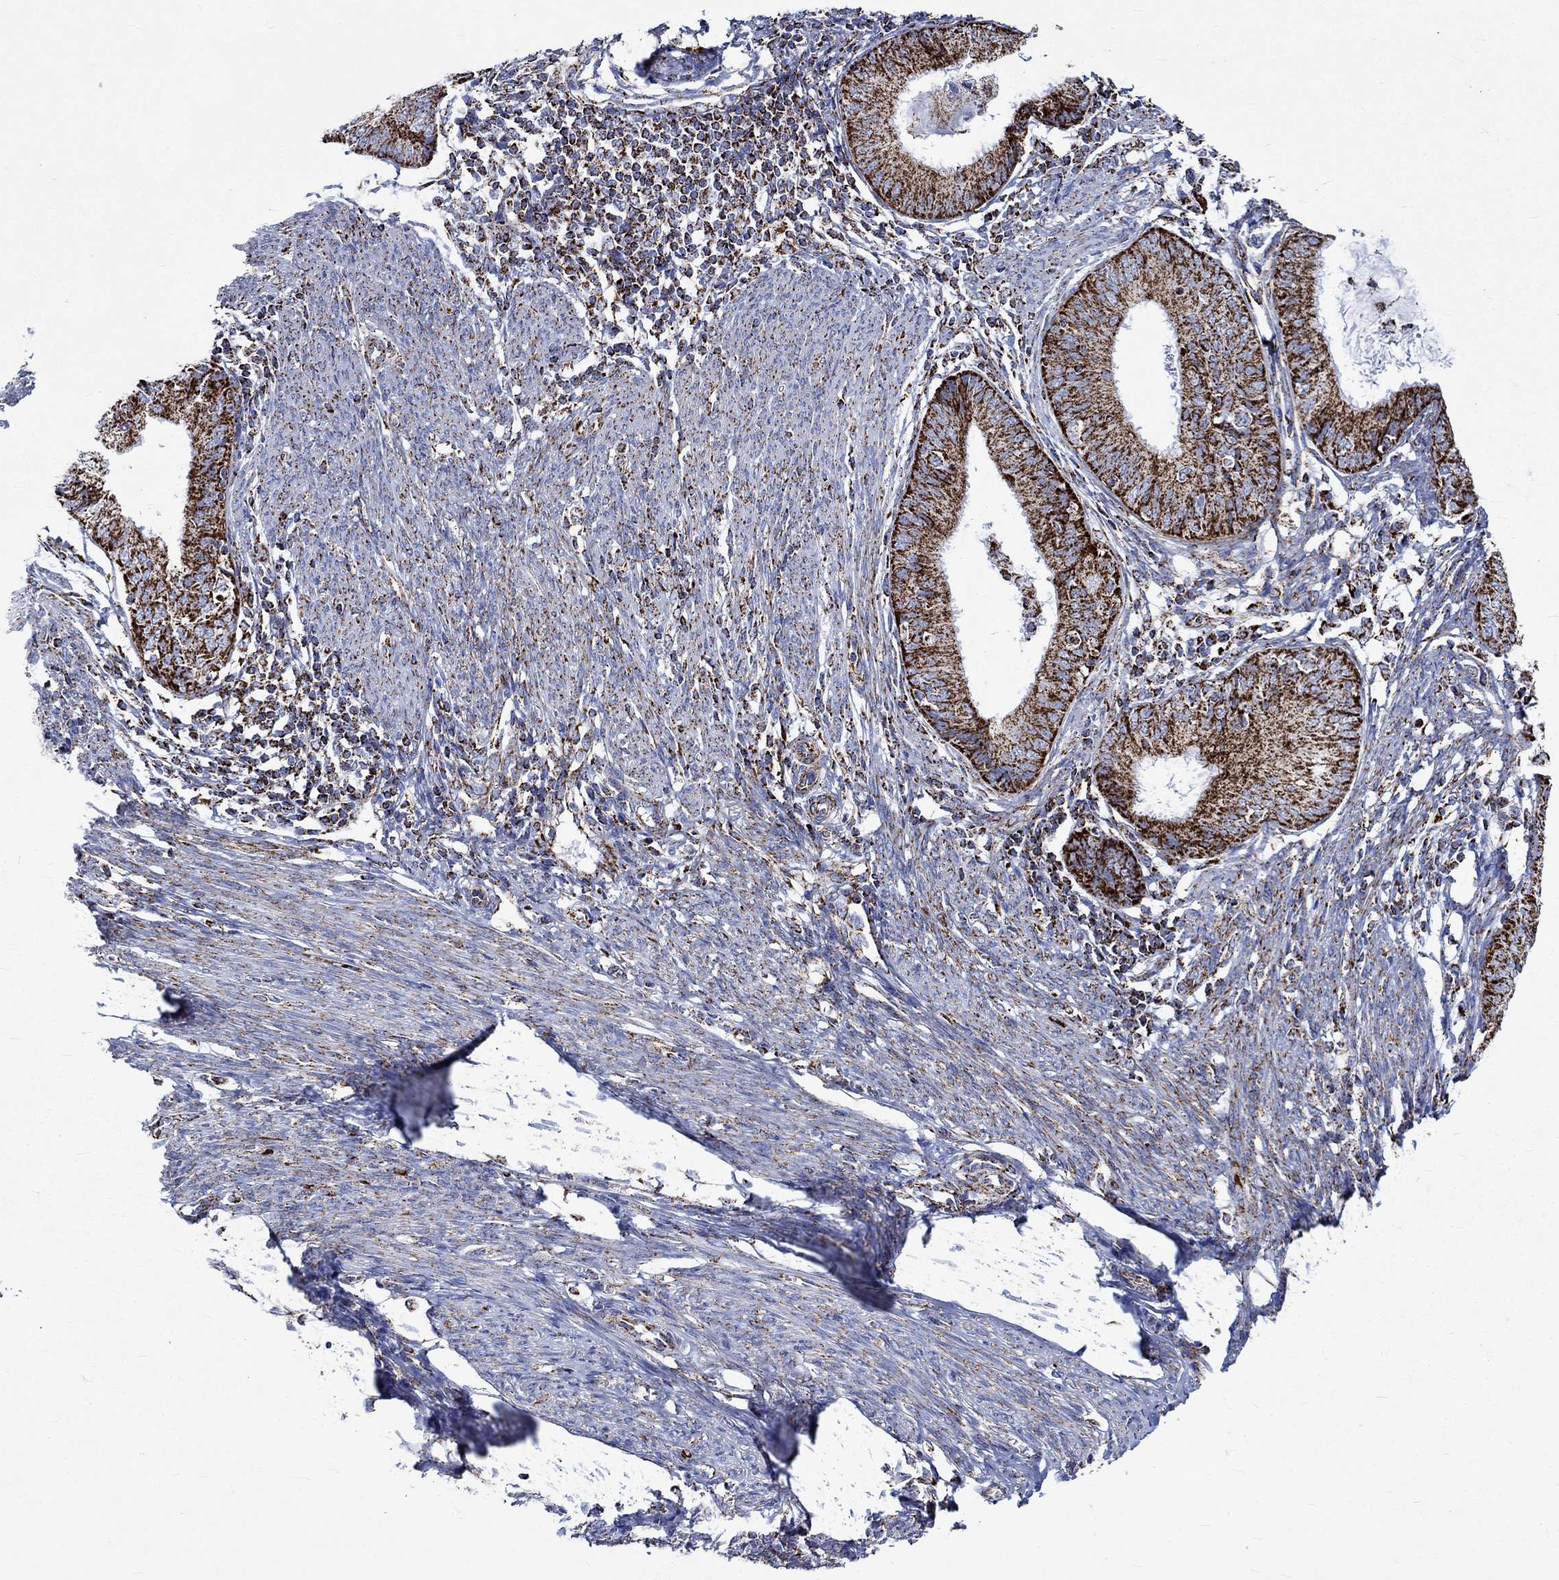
{"staining": {"intensity": "strong", "quantity": ">75%", "location": "cytoplasmic/membranous"}, "tissue": "endometrial cancer", "cell_type": "Tumor cells", "image_type": "cancer", "snomed": [{"axis": "morphology", "description": "Adenocarcinoma, NOS"}, {"axis": "topography", "description": "Endometrium"}], "caption": "Brown immunohistochemical staining in endometrial cancer (adenocarcinoma) exhibits strong cytoplasmic/membranous expression in about >75% of tumor cells.", "gene": "RCE1", "patient": {"sex": "female", "age": 57}}